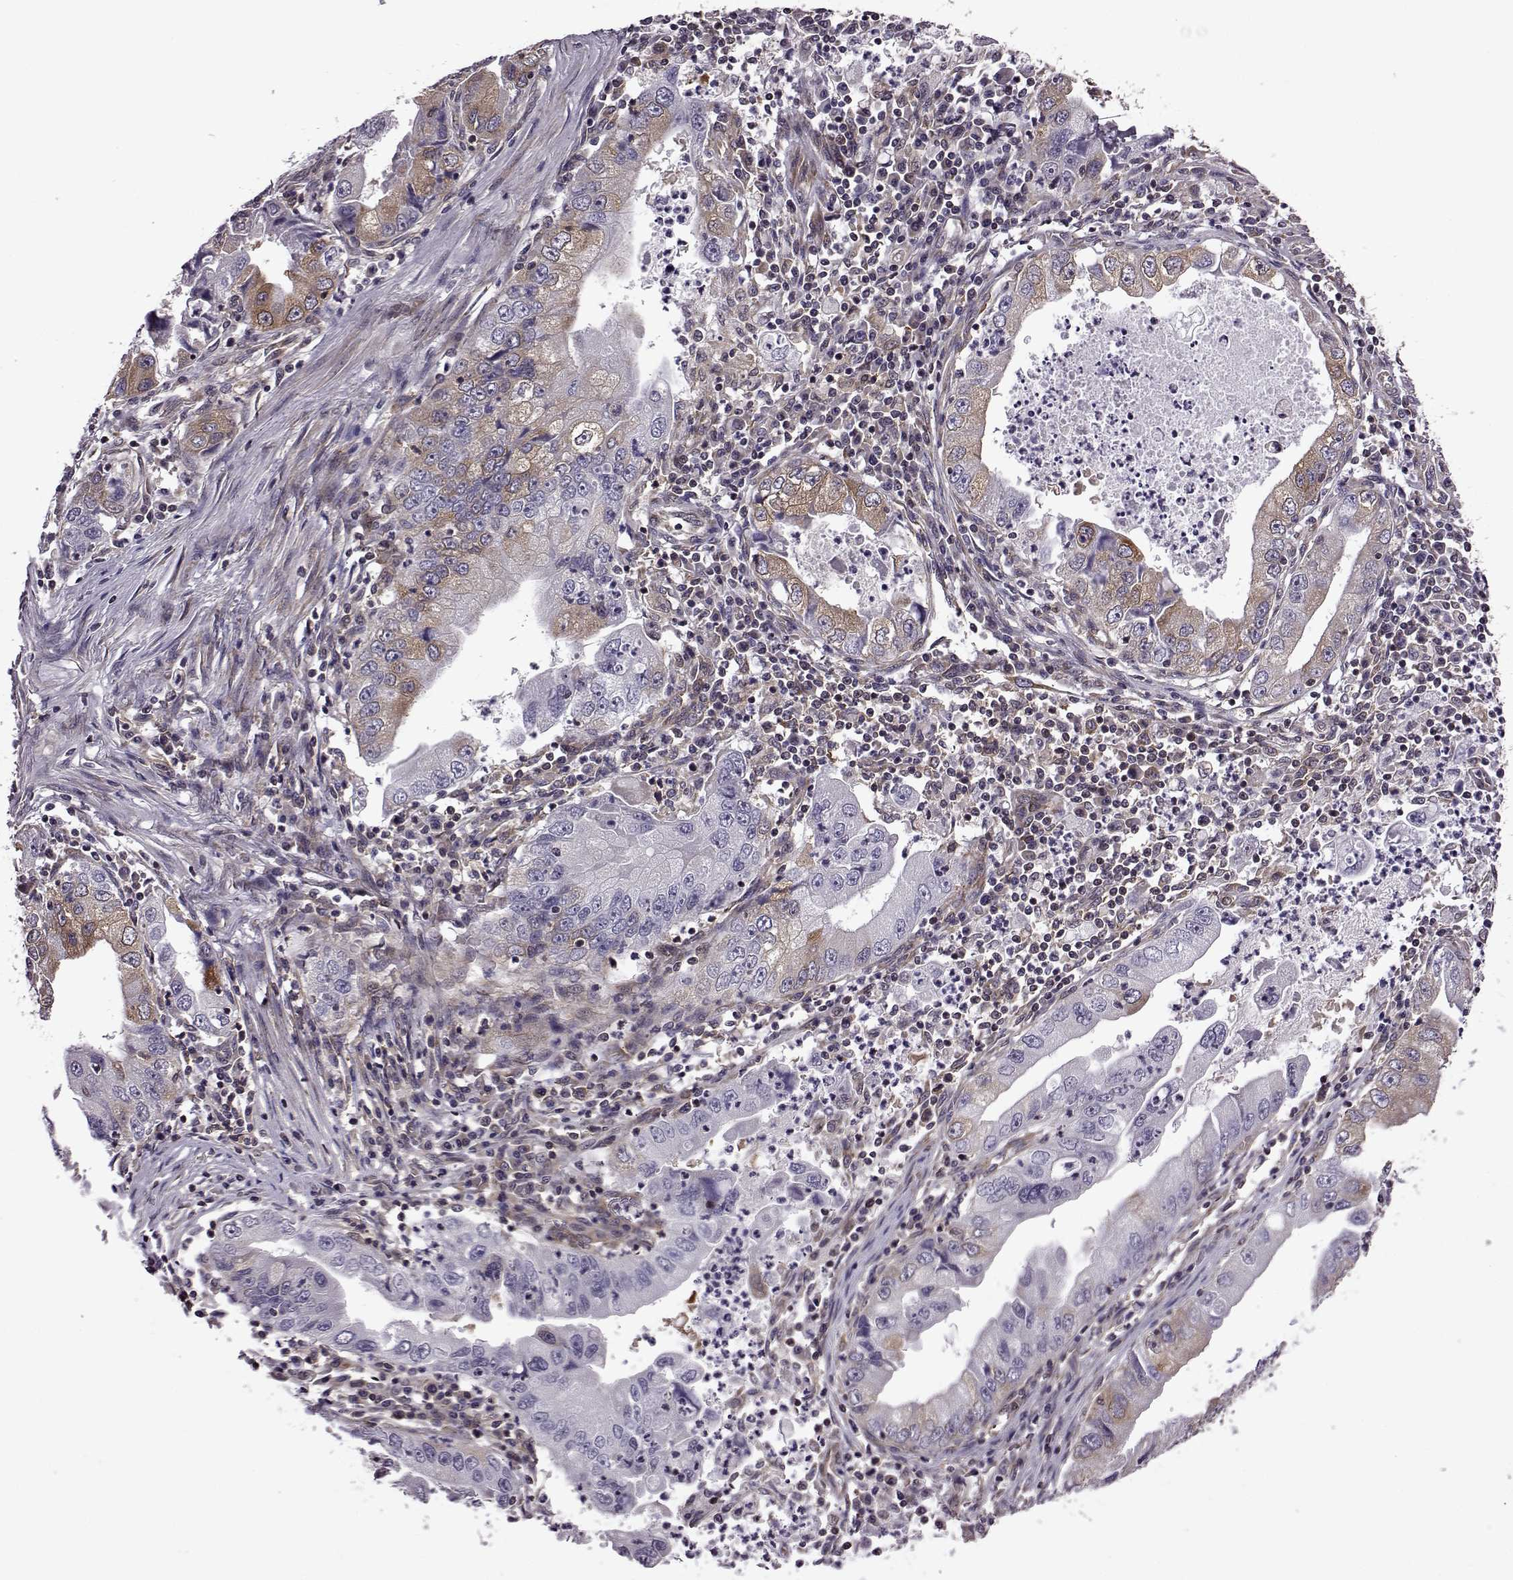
{"staining": {"intensity": "moderate", "quantity": ">75%", "location": "cytoplasmic/membranous"}, "tissue": "stomach cancer", "cell_type": "Tumor cells", "image_type": "cancer", "snomed": [{"axis": "morphology", "description": "Adenocarcinoma, NOS"}, {"axis": "topography", "description": "Stomach"}], "caption": "This is a histology image of immunohistochemistry (IHC) staining of stomach adenocarcinoma, which shows moderate positivity in the cytoplasmic/membranous of tumor cells.", "gene": "URI1", "patient": {"sex": "male", "age": 76}}